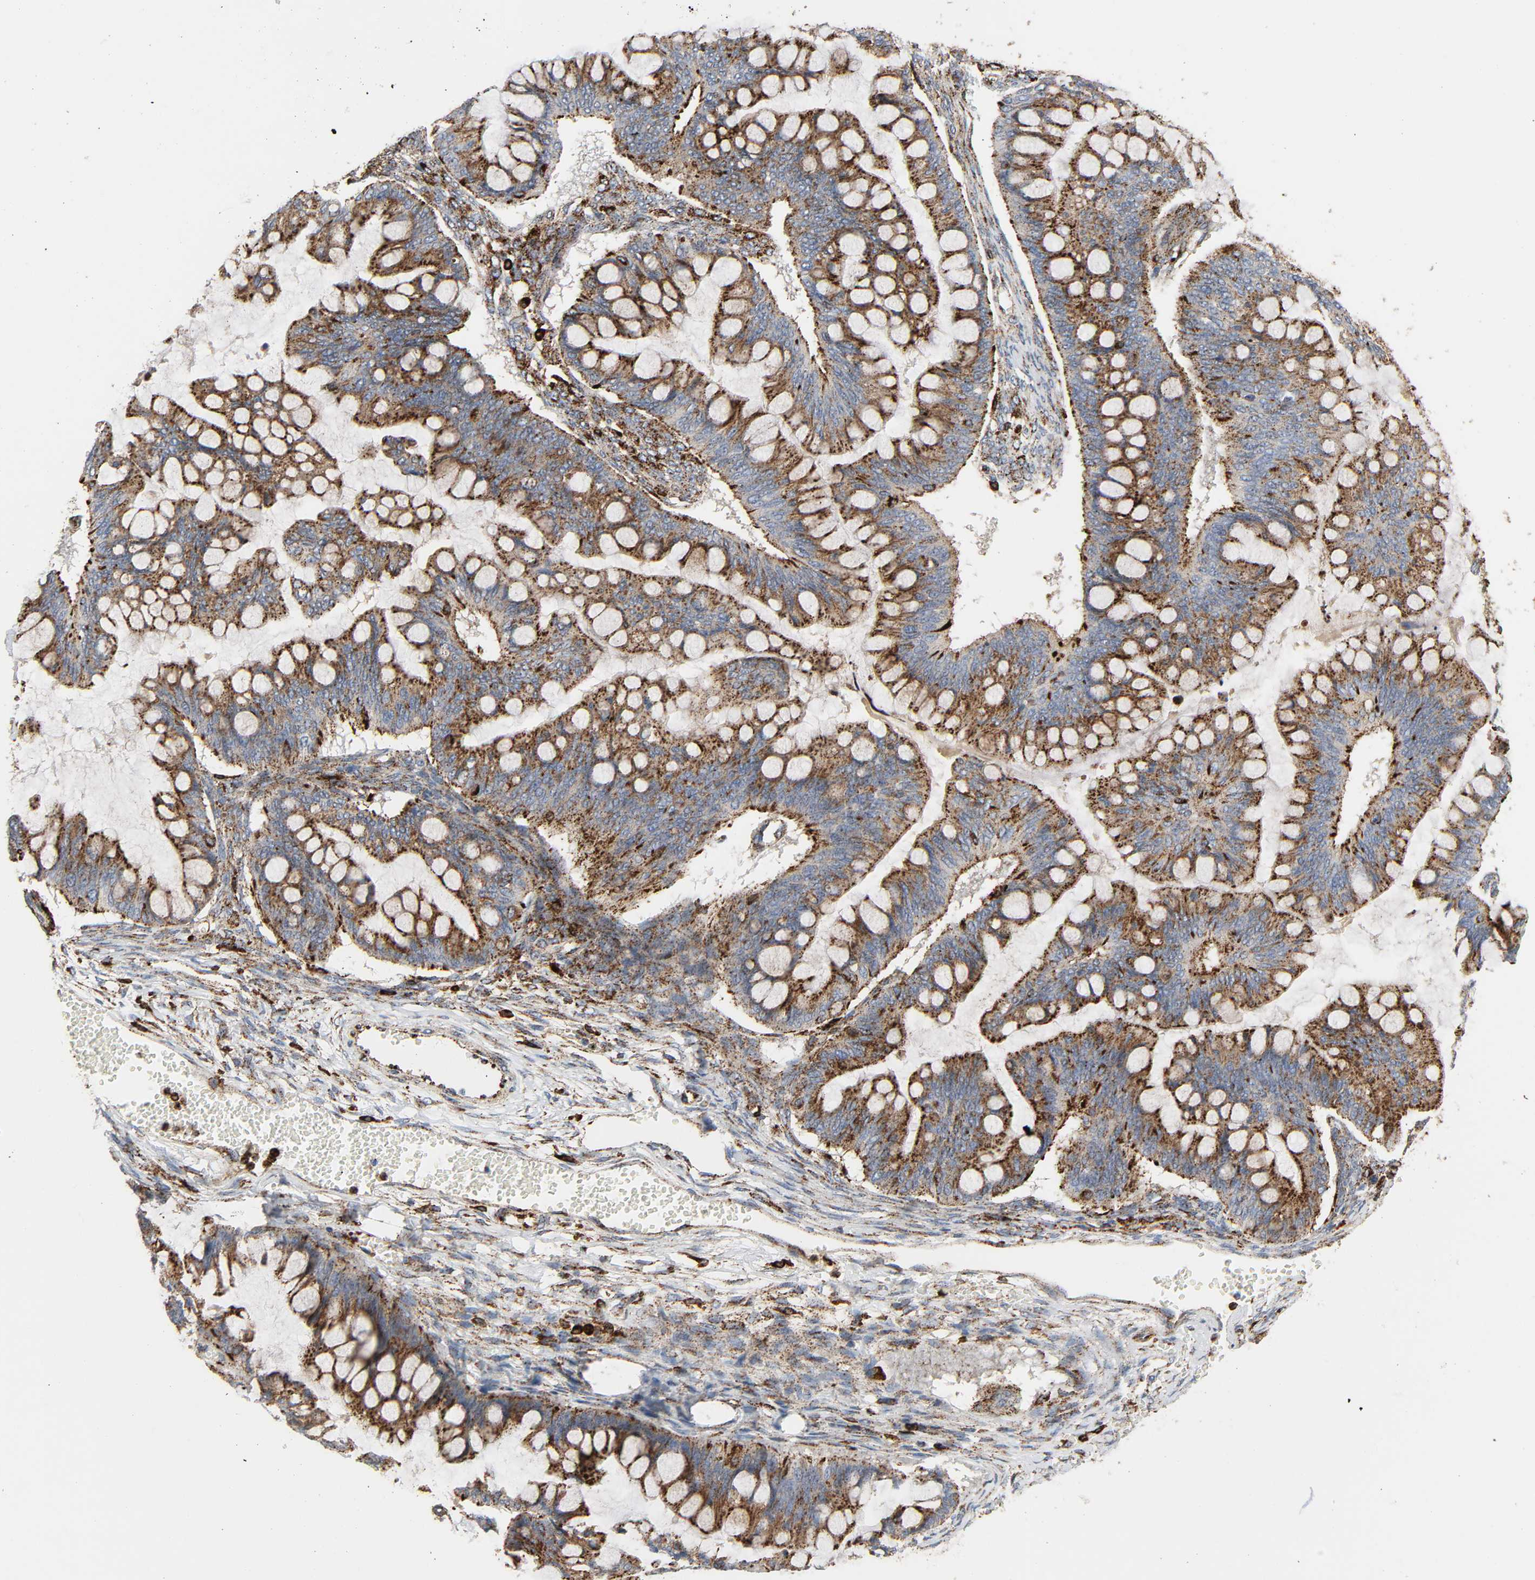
{"staining": {"intensity": "strong", "quantity": "25%-75%", "location": "cytoplasmic/membranous"}, "tissue": "ovarian cancer", "cell_type": "Tumor cells", "image_type": "cancer", "snomed": [{"axis": "morphology", "description": "Cystadenocarcinoma, mucinous, NOS"}, {"axis": "topography", "description": "Ovary"}], "caption": "Ovarian cancer (mucinous cystadenocarcinoma) was stained to show a protein in brown. There is high levels of strong cytoplasmic/membranous expression in approximately 25%-75% of tumor cells. The staining is performed using DAB brown chromogen to label protein expression. The nuclei are counter-stained blue using hematoxylin.", "gene": "PSAP", "patient": {"sex": "female", "age": 73}}